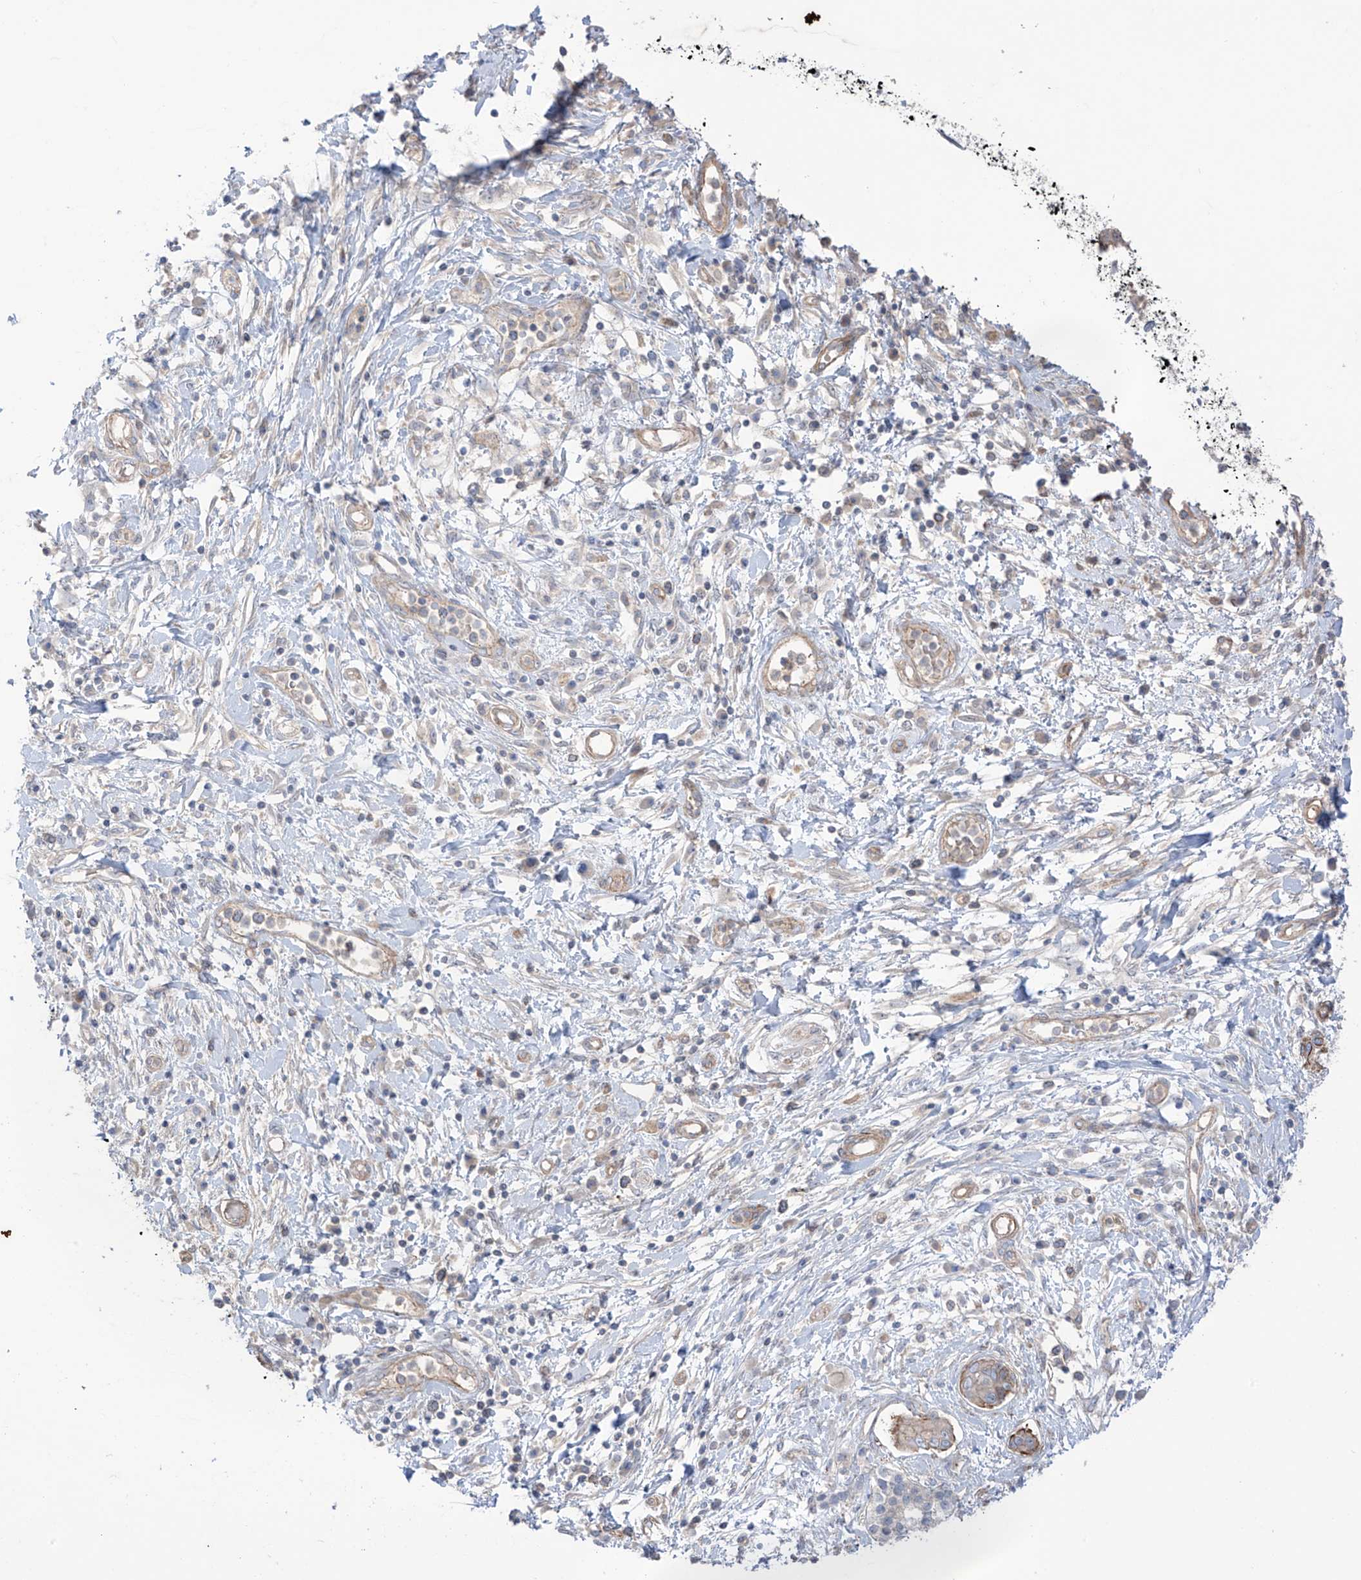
{"staining": {"intensity": "weak", "quantity": "<25%", "location": "cytoplasmic/membranous"}, "tissue": "pancreatic cancer", "cell_type": "Tumor cells", "image_type": "cancer", "snomed": [{"axis": "morphology", "description": "Adenocarcinoma, NOS"}, {"axis": "topography", "description": "Pancreas"}], "caption": "Tumor cells show no significant expression in pancreatic cancer (adenocarcinoma). (DAB (3,3'-diaminobenzidine) immunohistochemistry, high magnification).", "gene": "TRMU", "patient": {"sex": "female", "age": 56}}